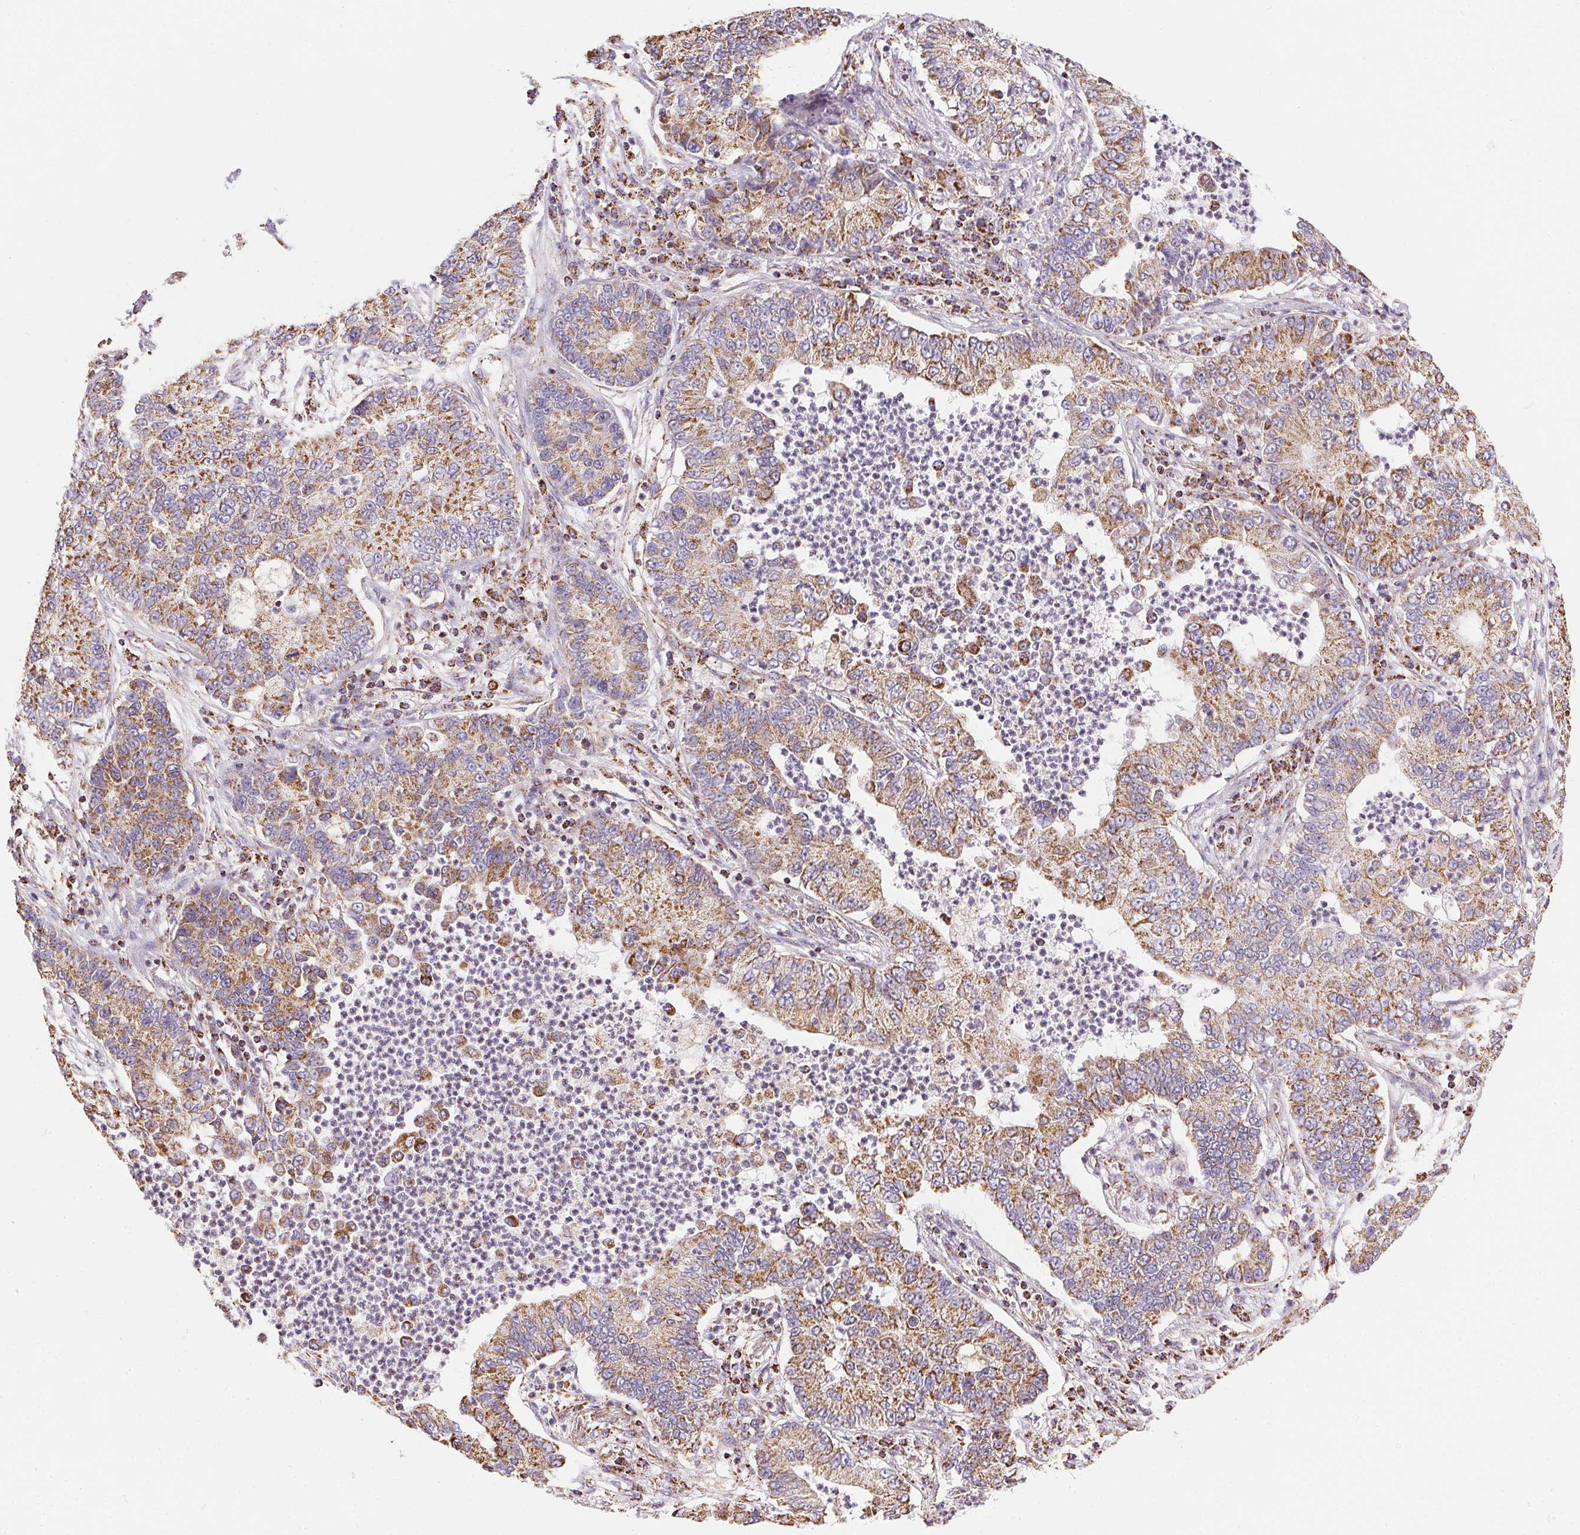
{"staining": {"intensity": "moderate", "quantity": ">75%", "location": "cytoplasmic/membranous"}, "tissue": "lung cancer", "cell_type": "Tumor cells", "image_type": "cancer", "snomed": [{"axis": "morphology", "description": "Adenocarcinoma, NOS"}, {"axis": "topography", "description": "Lung"}], "caption": "Lung adenocarcinoma tissue reveals moderate cytoplasmic/membranous staining in about >75% of tumor cells, visualized by immunohistochemistry.", "gene": "MAPK11", "patient": {"sex": "female", "age": 57}}